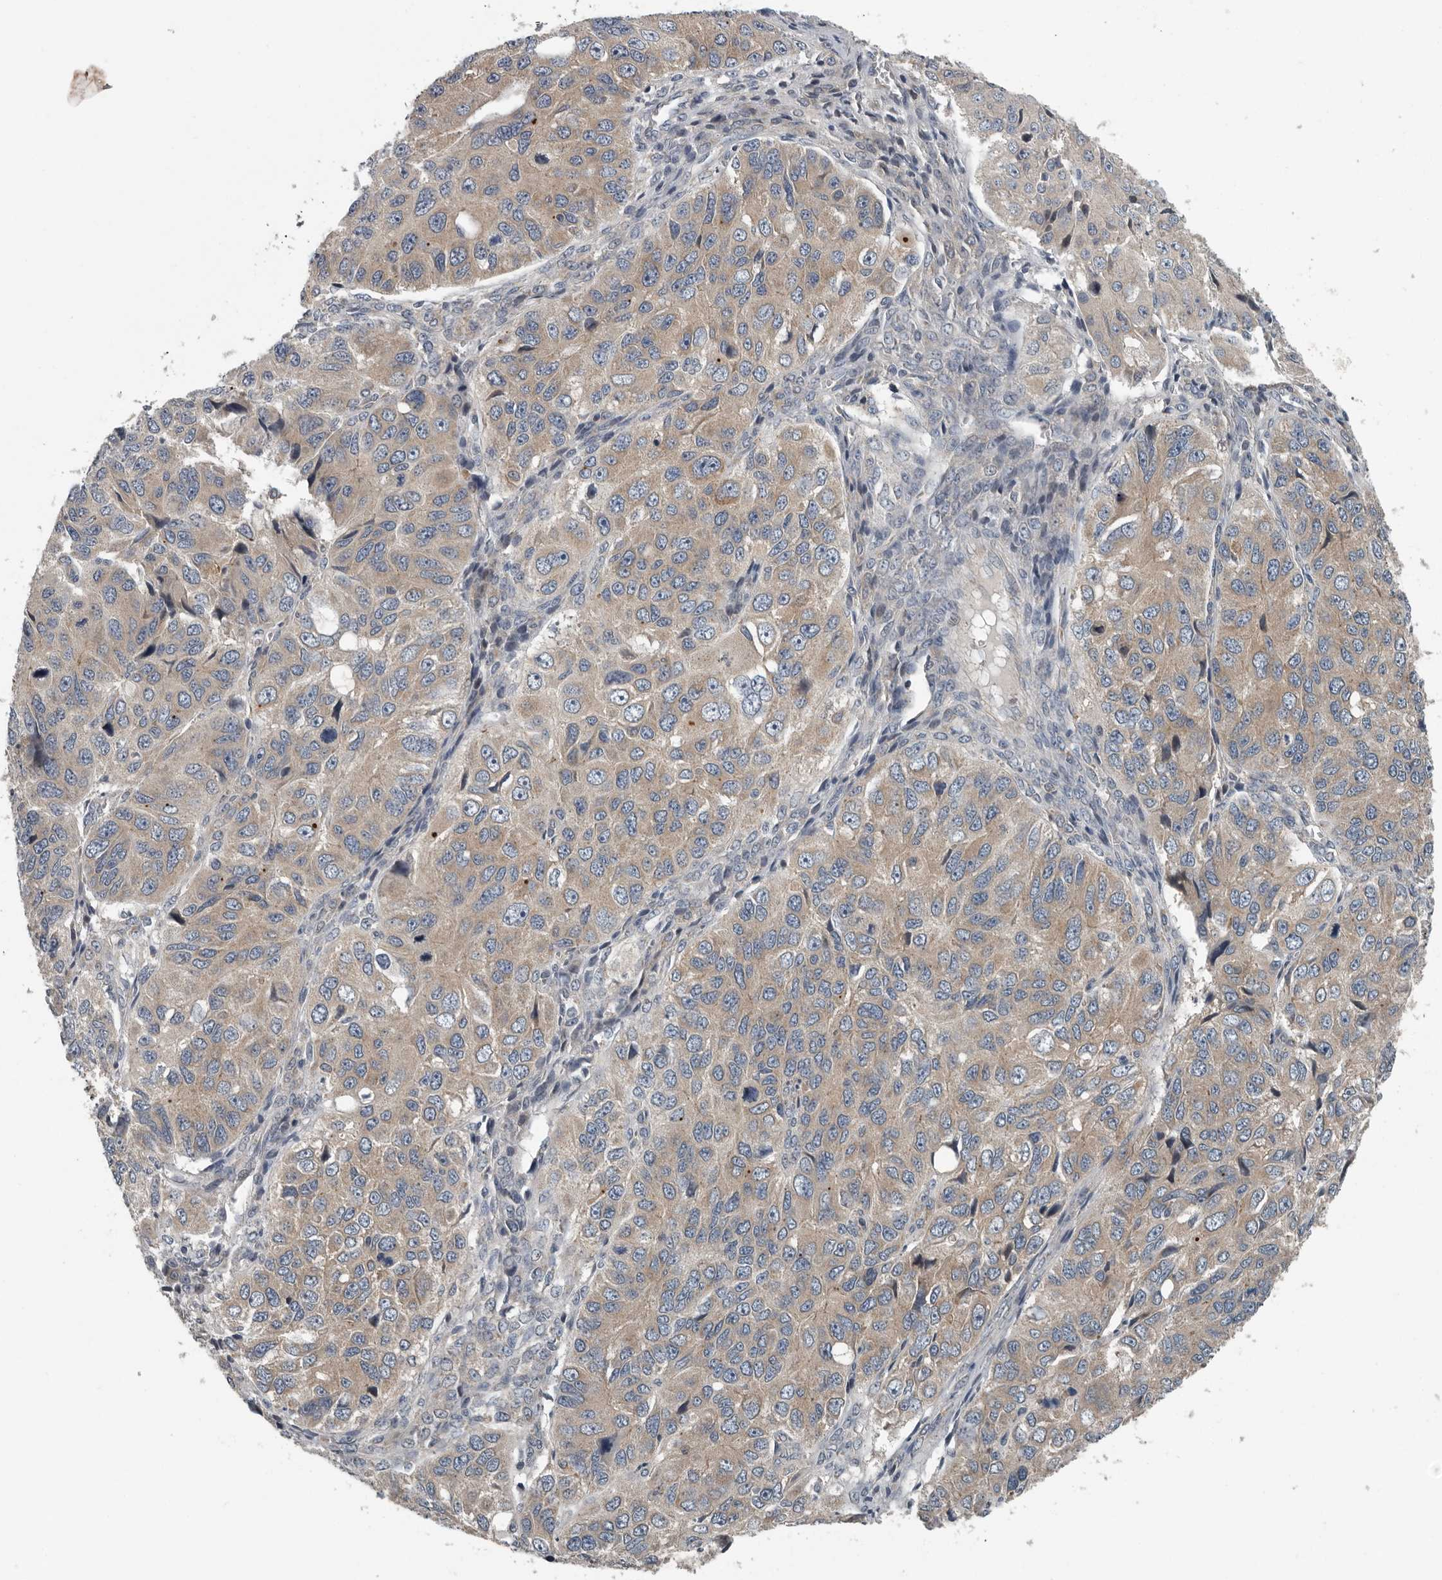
{"staining": {"intensity": "weak", "quantity": ">75%", "location": "cytoplasmic/membranous"}, "tissue": "ovarian cancer", "cell_type": "Tumor cells", "image_type": "cancer", "snomed": [{"axis": "morphology", "description": "Carcinoma, endometroid"}, {"axis": "topography", "description": "Ovary"}], "caption": "Tumor cells display low levels of weak cytoplasmic/membranous staining in about >75% of cells in human ovarian endometroid carcinoma.", "gene": "TMEM199", "patient": {"sex": "female", "age": 51}}